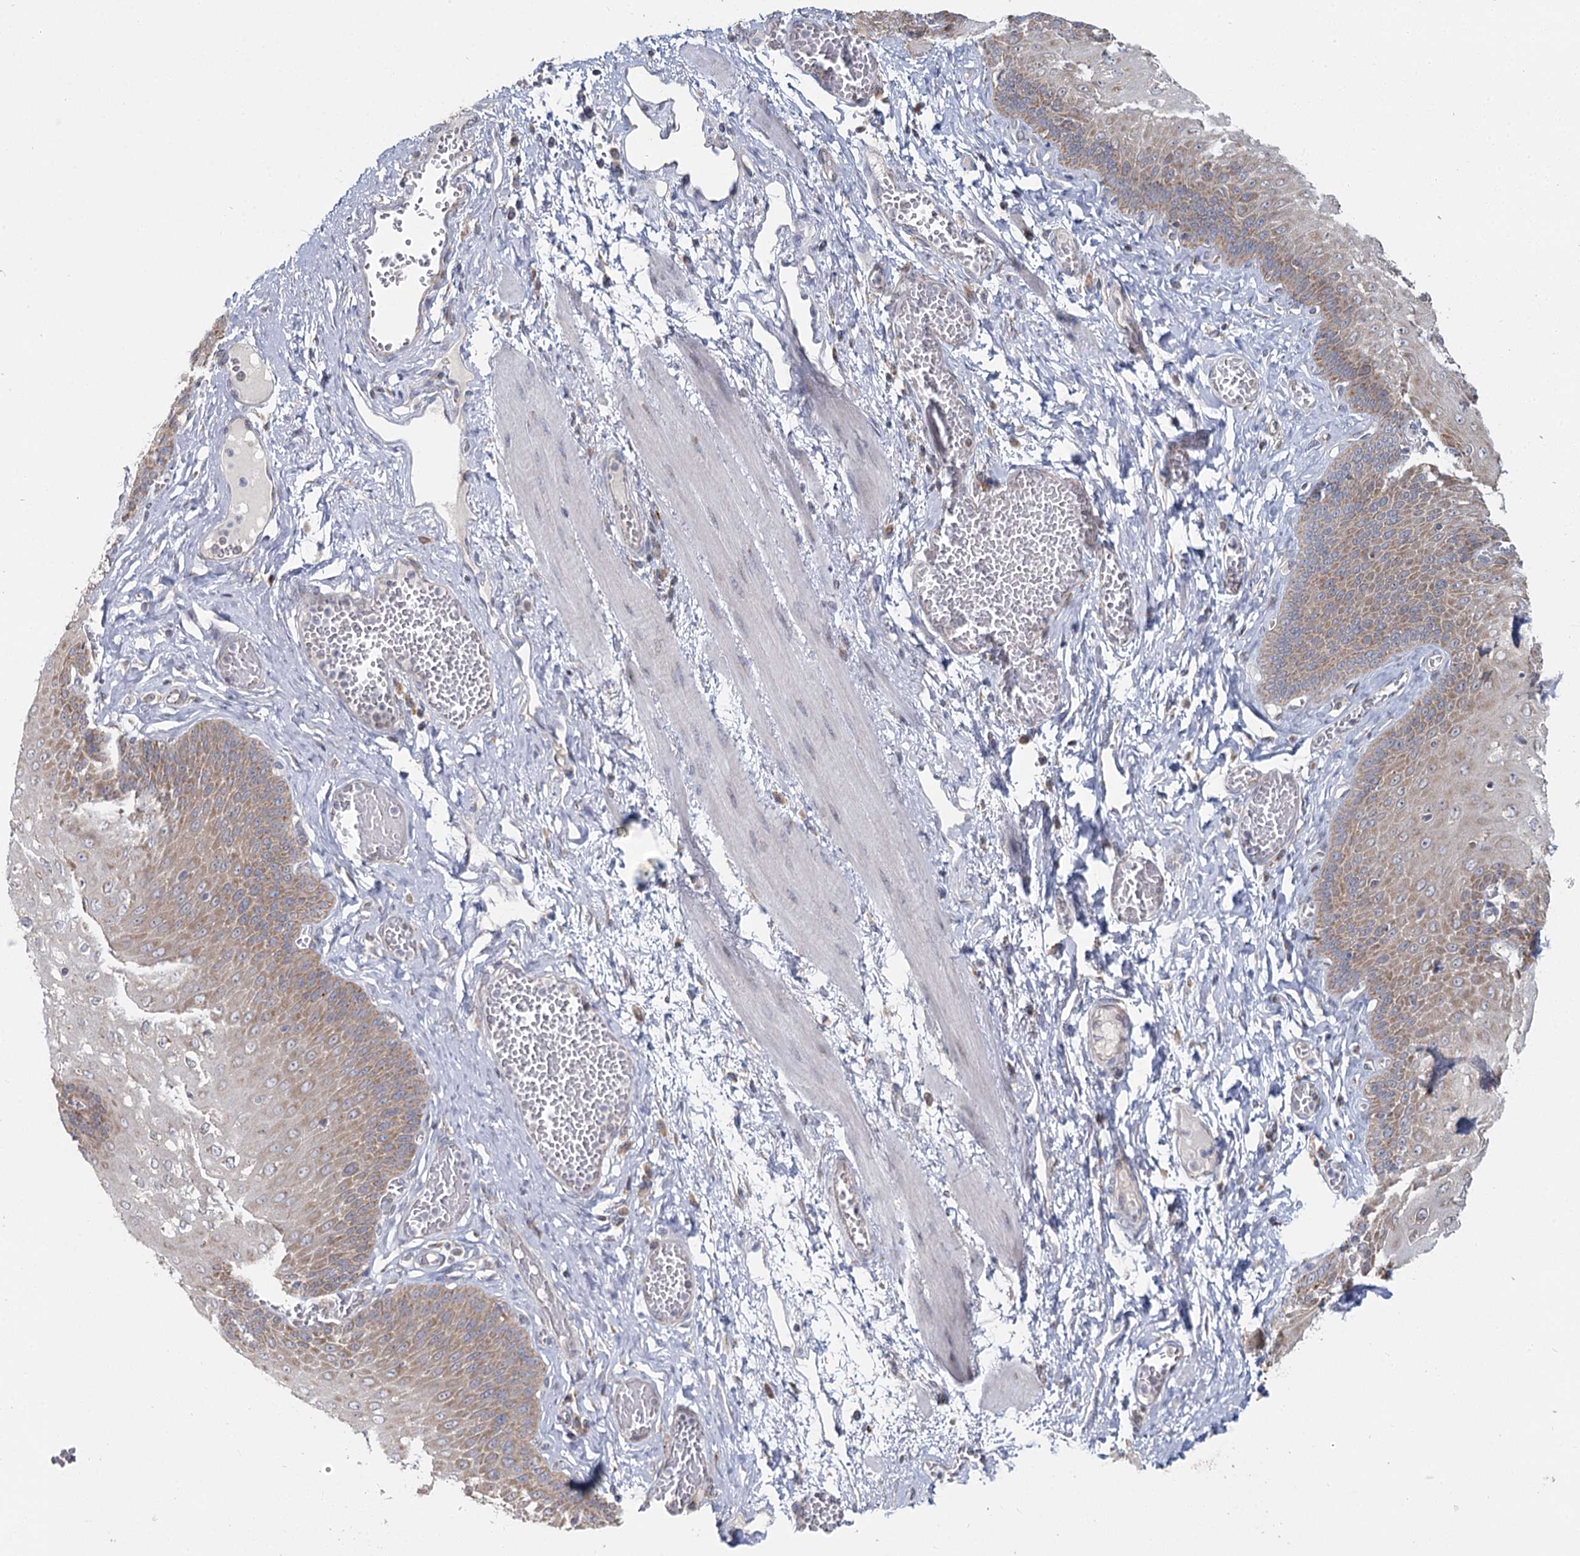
{"staining": {"intensity": "moderate", "quantity": ">75%", "location": "cytoplasmic/membranous"}, "tissue": "esophagus", "cell_type": "Squamous epithelial cells", "image_type": "normal", "snomed": [{"axis": "morphology", "description": "Normal tissue, NOS"}, {"axis": "topography", "description": "Esophagus"}], "caption": "High-magnification brightfield microscopy of unremarkable esophagus stained with DAB (3,3'-diaminobenzidine) (brown) and counterstained with hematoxylin (blue). squamous epithelial cells exhibit moderate cytoplasmic/membranous expression is appreciated in approximately>75% of cells.", "gene": "ACOX2", "patient": {"sex": "male", "age": 60}}